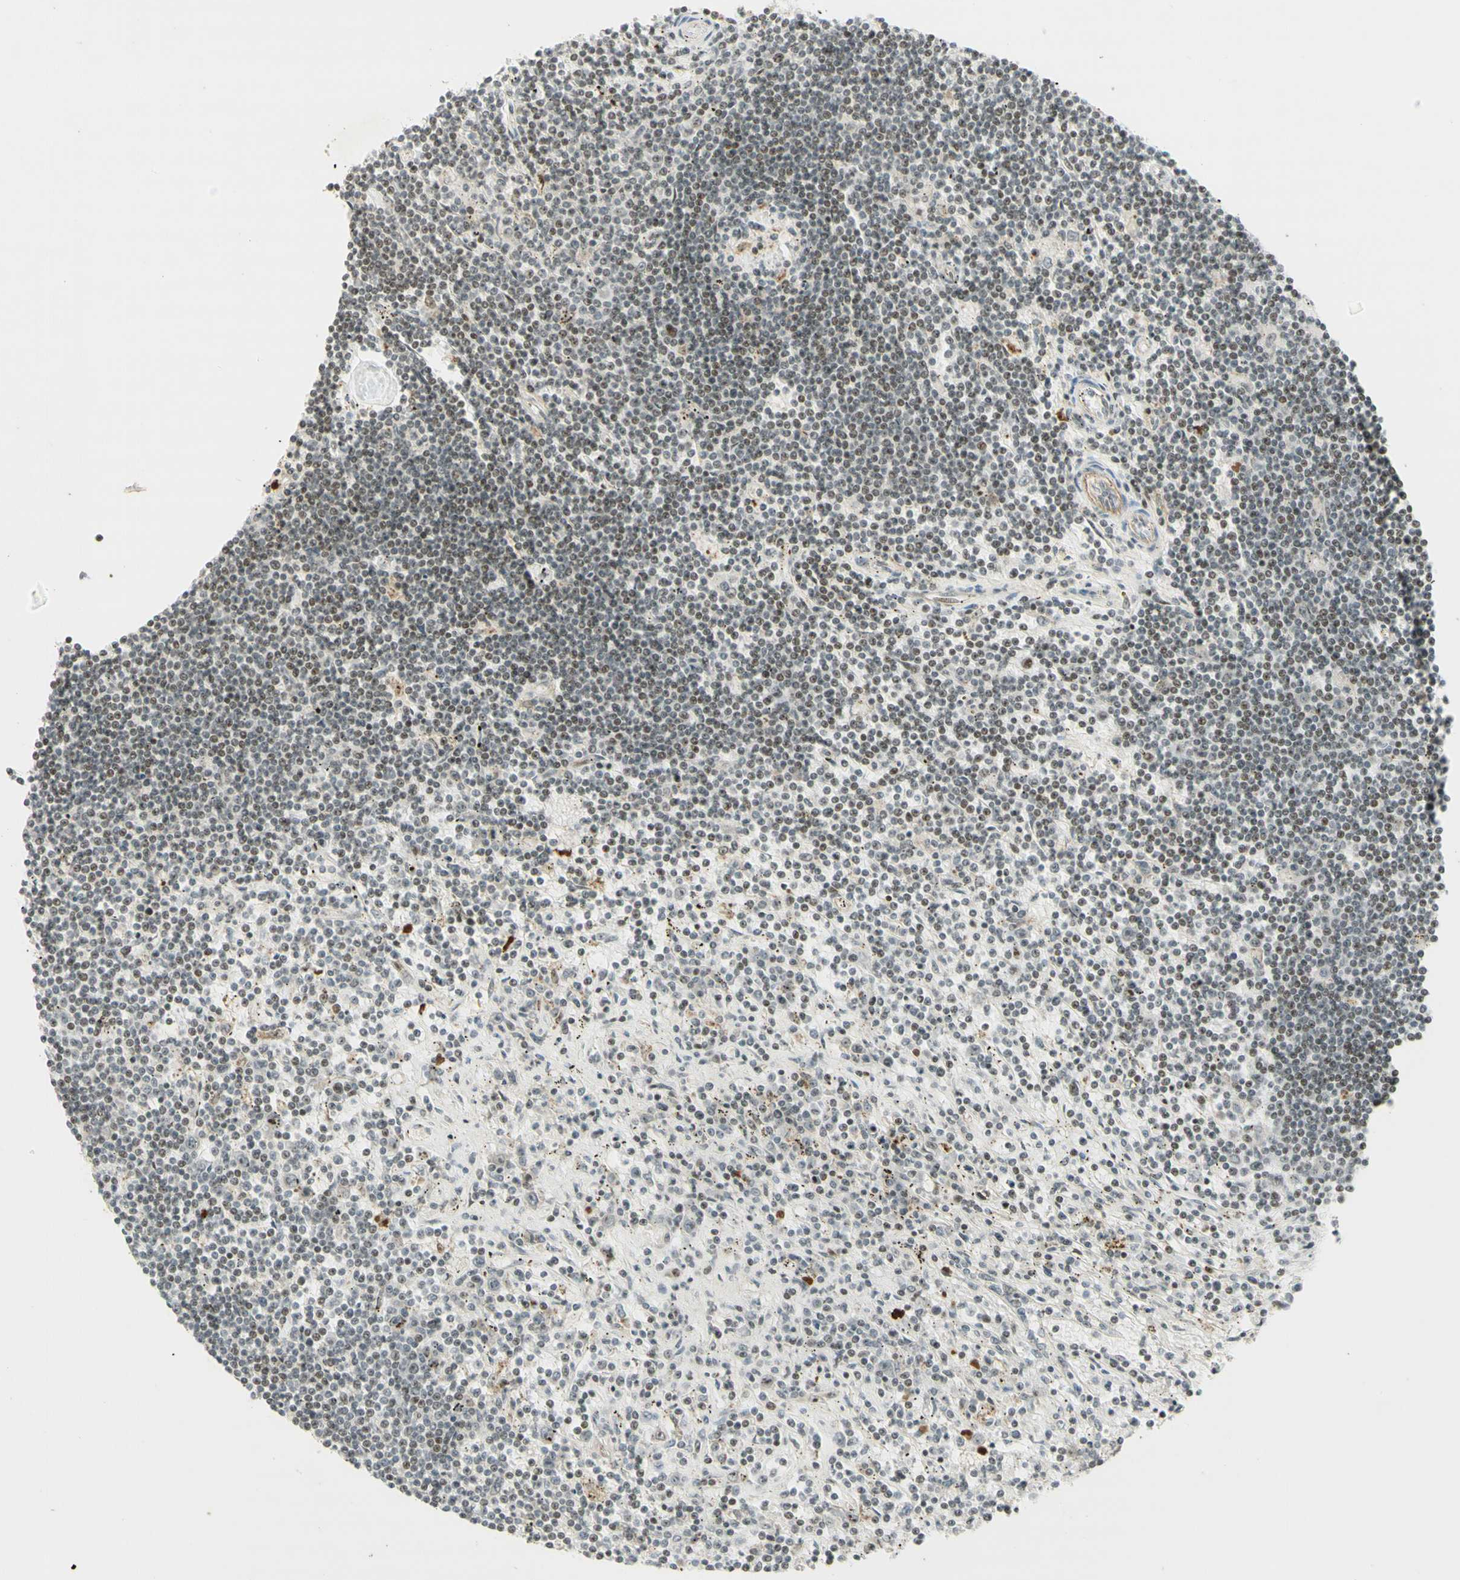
{"staining": {"intensity": "moderate", "quantity": ">75%", "location": "cytoplasmic/membranous,nuclear"}, "tissue": "lymphoma", "cell_type": "Tumor cells", "image_type": "cancer", "snomed": [{"axis": "morphology", "description": "Malignant lymphoma, non-Hodgkin's type, Low grade"}, {"axis": "topography", "description": "Spleen"}], "caption": "Malignant lymphoma, non-Hodgkin's type (low-grade) stained with DAB (3,3'-diaminobenzidine) immunohistochemistry (IHC) reveals medium levels of moderate cytoplasmic/membranous and nuclear positivity in approximately >75% of tumor cells.", "gene": "IRF1", "patient": {"sex": "male", "age": 76}}